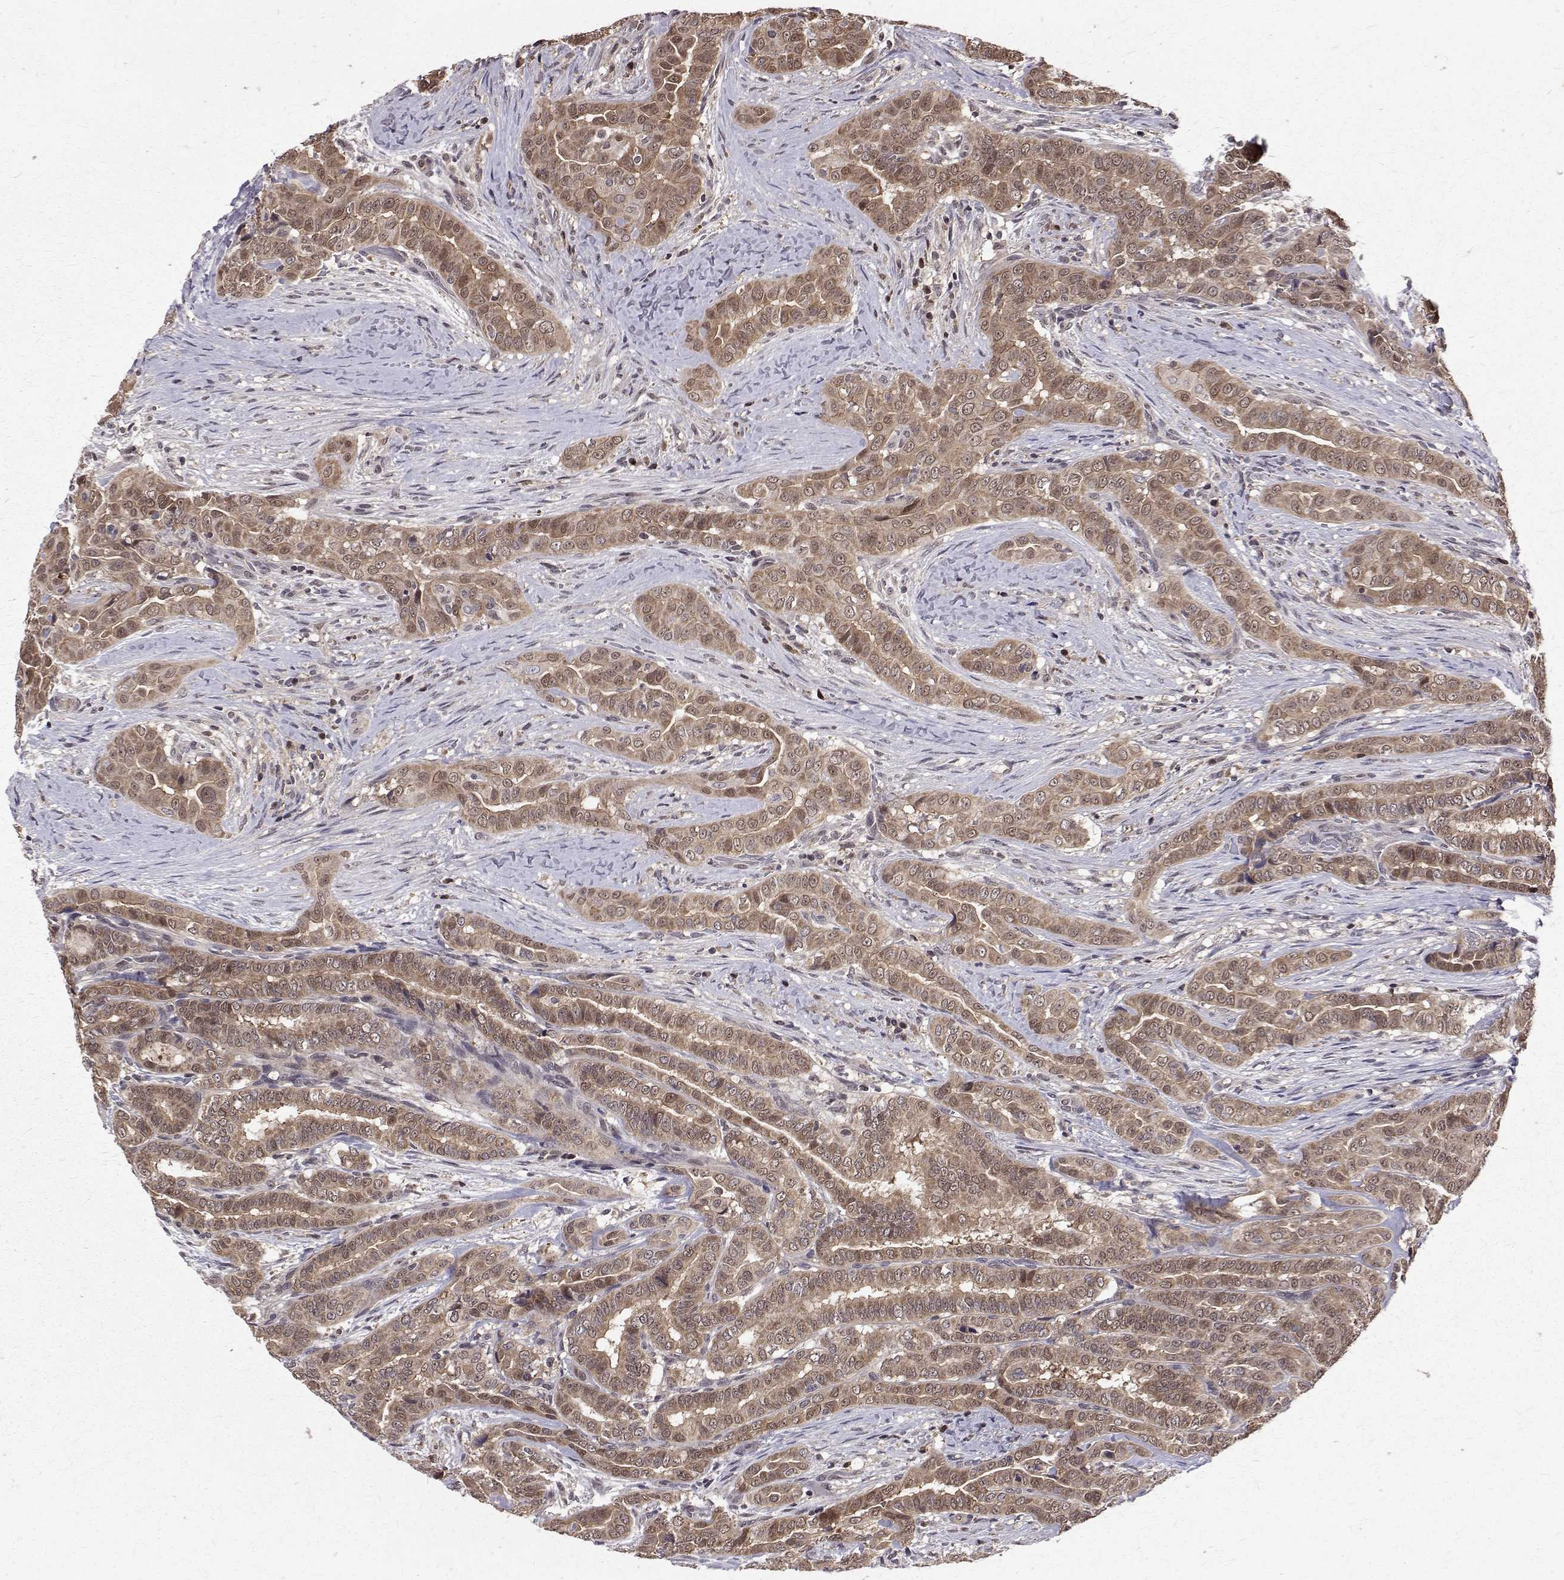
{"staining": {"intensity": "moderate", "quantity": ">75%", "location": "cytoplasmic/membranous,nuclear"}, "tissue": "thyroid cancer", "cell_type": "Tumor cells", "image_type": "cancer", "snomed": [{"axis": "morphology", "description": "Papillary adenocarcinoma, NOS"}, {"axis": "morphology", "description": "Papillary adenoma metastatic"}, {"axis": "topography", "description": "Thyroid gland"}], "caption": "High-power microscopy captured an immunohistochemistry (IHC) photomicrograph of thyroid cancer, revealing moderate cytoplasmic/membranous and nuclear expression in approximately >75% of tumor cells.", "gene": "NIF3L1", "patient": {"sex": "female", "age": 50}}